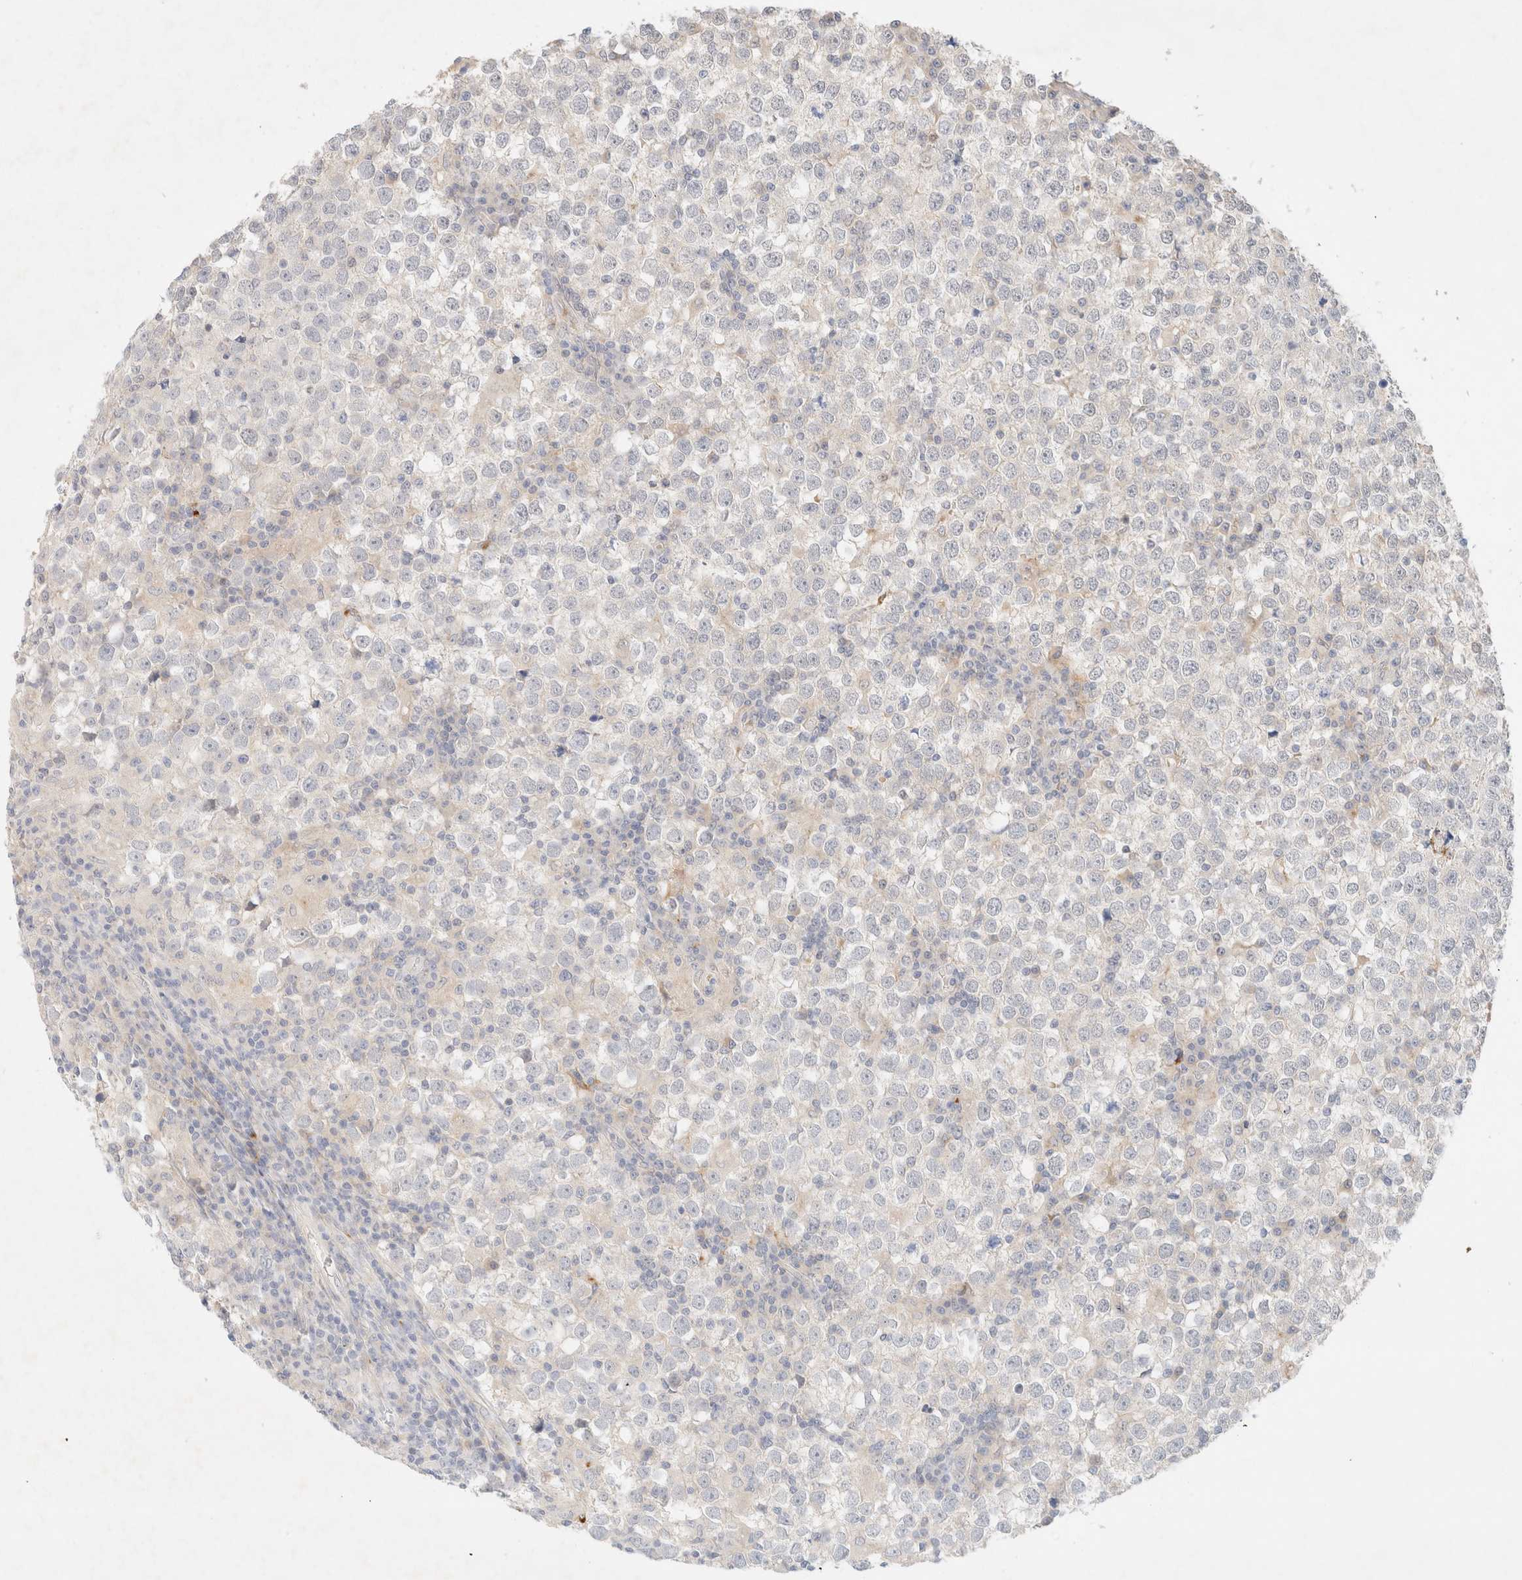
{"staining": {"intensity": "negative", "quantity": "none", "location": "none"}, "tissue": "testis cancer", "cell_type": "Tumor cells", "image_type": "cancer", "snomed": [{"axis": "morphology", "description": "Seminoma, NOS"}, {"axis": "topography", "description": "Testis"}], "caption": "Tumor cells are negative for protein expression in human testis seminoma.", "gene": "SGSM2", "patient": {"sex": "male", "age": 65}}